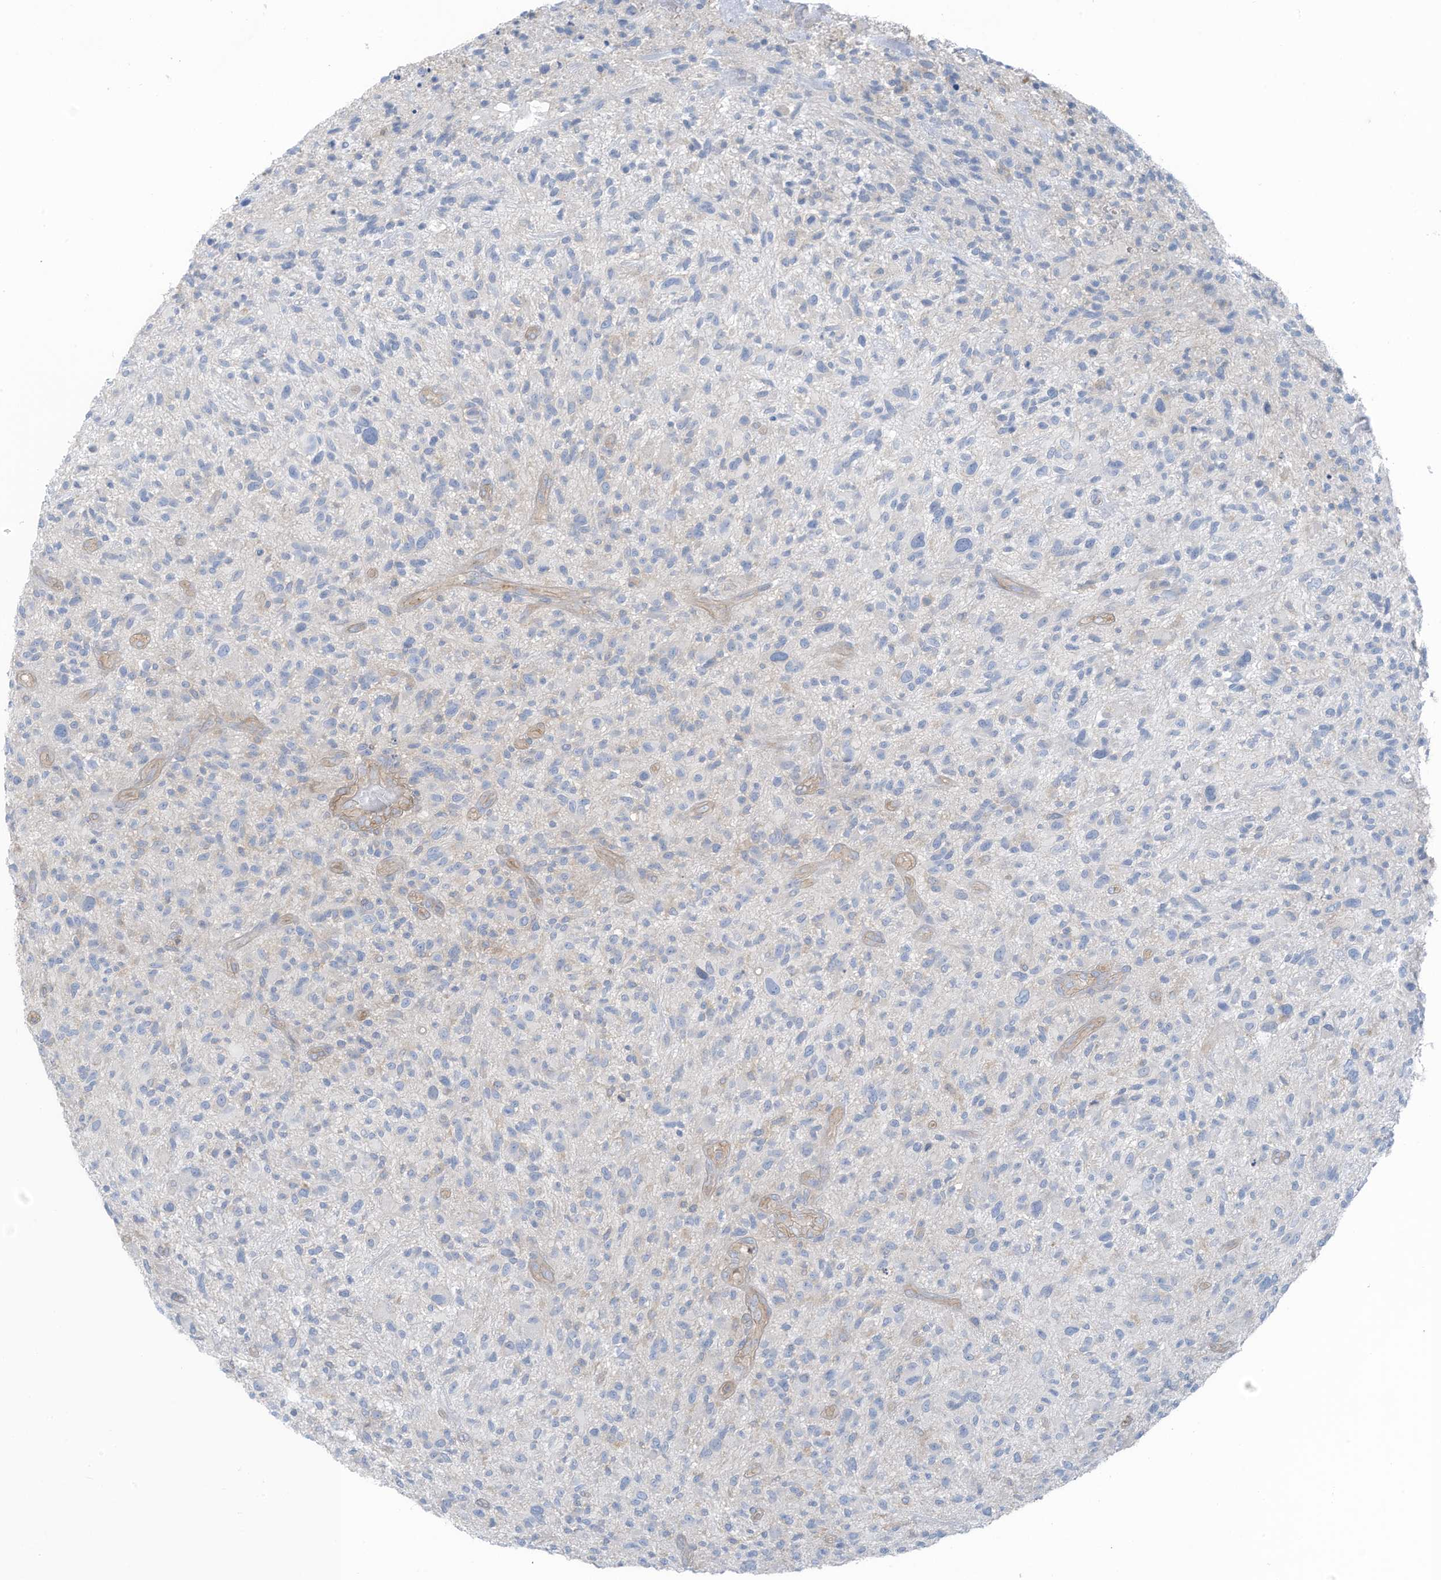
{"staining": {"intensity": "negative", "quantity": "none", "location": "none"}, "tissue": "glioma", "cell_type": "Tumor cells", "image_type": "cancer", "snomed": [{"axis": "morphology", "description": "Glioma, malignant, High grade"}, {"axis": "topography", "description": "Brain"}], "caption": "Tumor cells are negative for protein expression in human glioma.", "gene": "ZNF846", "patient": {"sex": "male", "age": 47}}